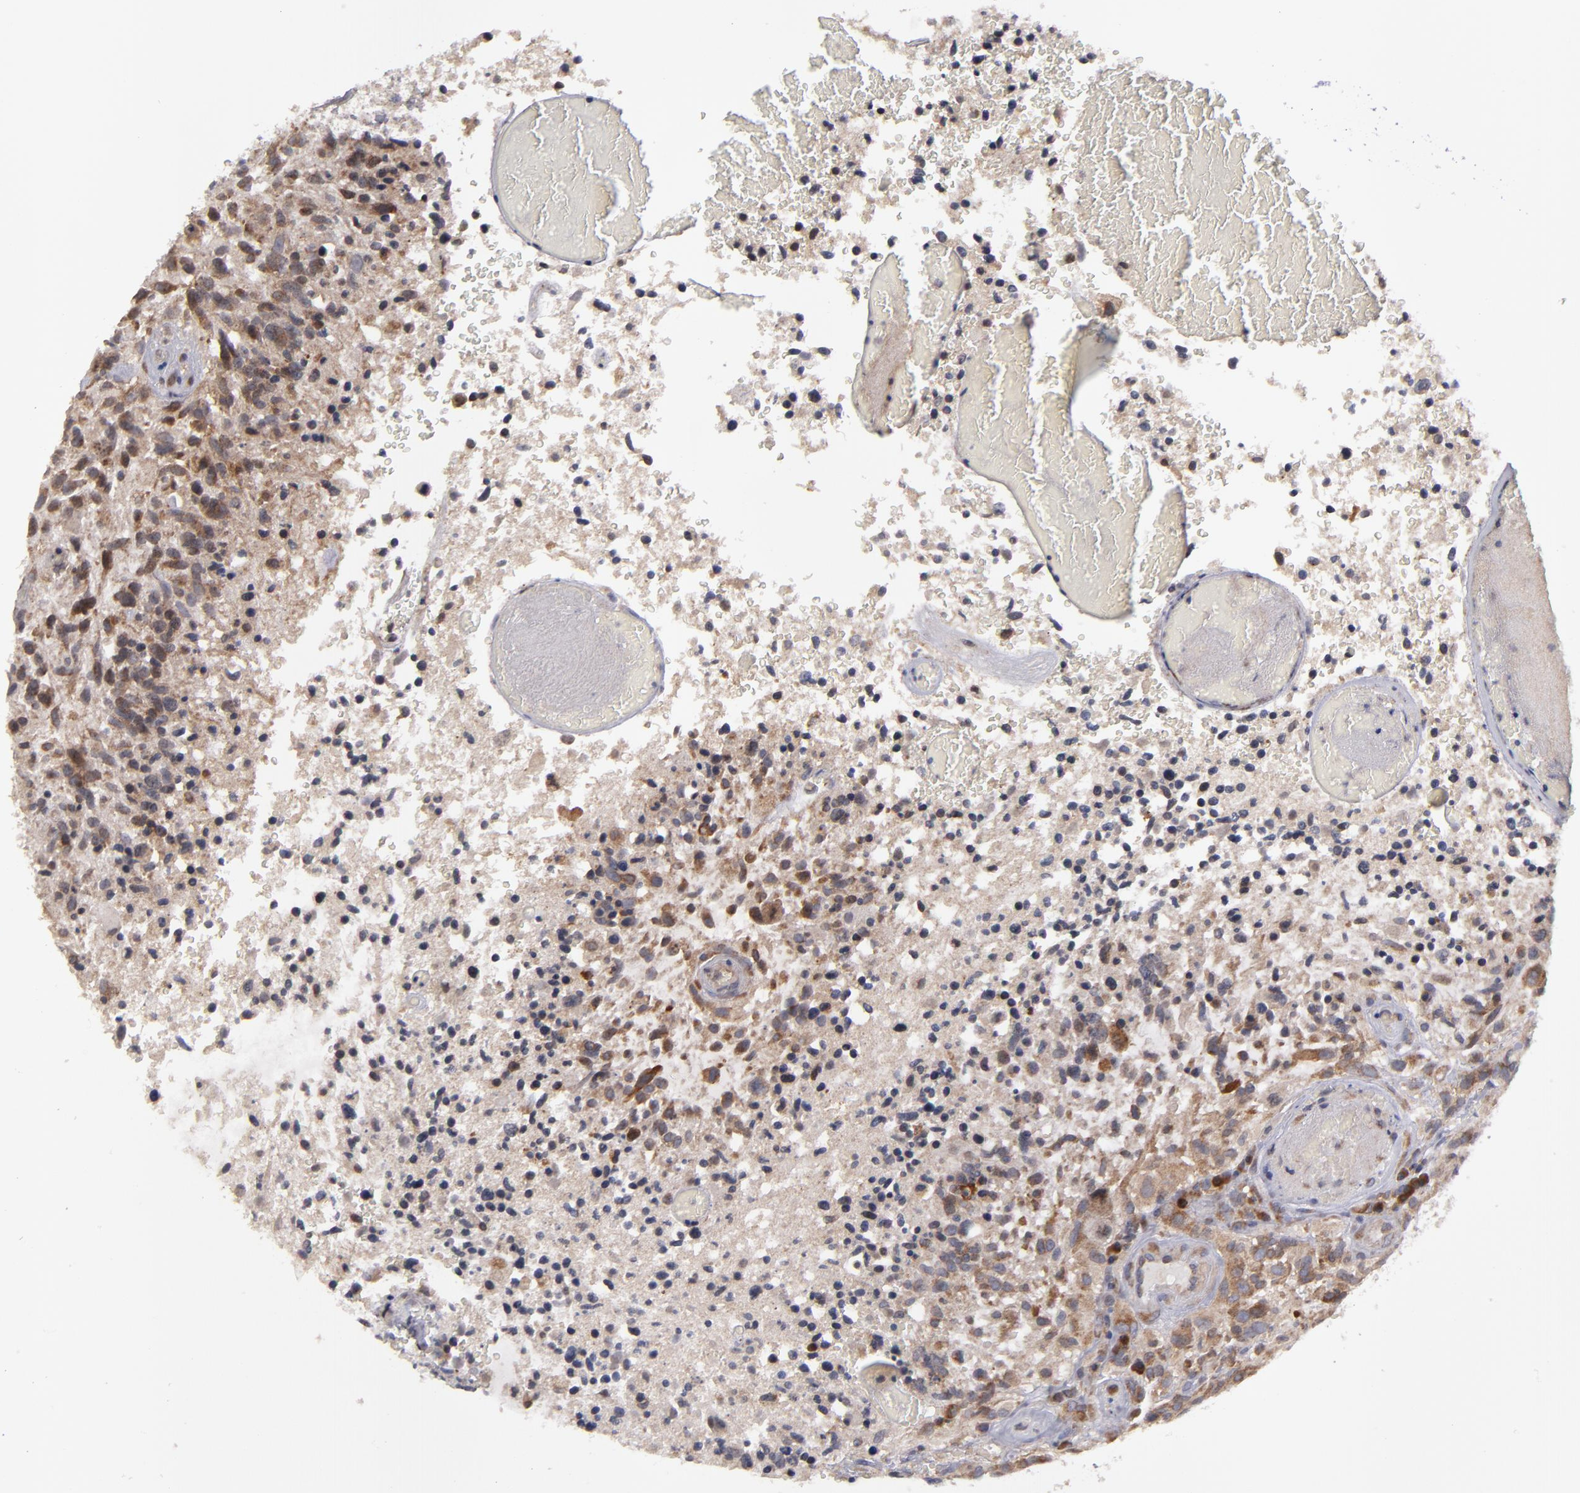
{"staining": {"intensity": "moderate", "quantity": ">75%", "location": "cytoplasmic/membranous"}, "tissue": "glioma", "cell_type": "Tumor cells", "image_type": "cancer", "snomed": [{"axis": "morphology", "description": "Glioma, malignant, High grade"}, {"axis": "topography", "description": "Brain"}], "caption": "Immunohistochemical staining of human glioma displays moderate cytoplasmic/membranous protein positivity in about >75% of tumor cells. The staining was performed using DAB to visualize the protein expression in brown, while the nuclei were stained in blue with hematoxylin (Magnification: 20x).", "gene": "SND1", "patient": {"sex": "male", "age": 72}}